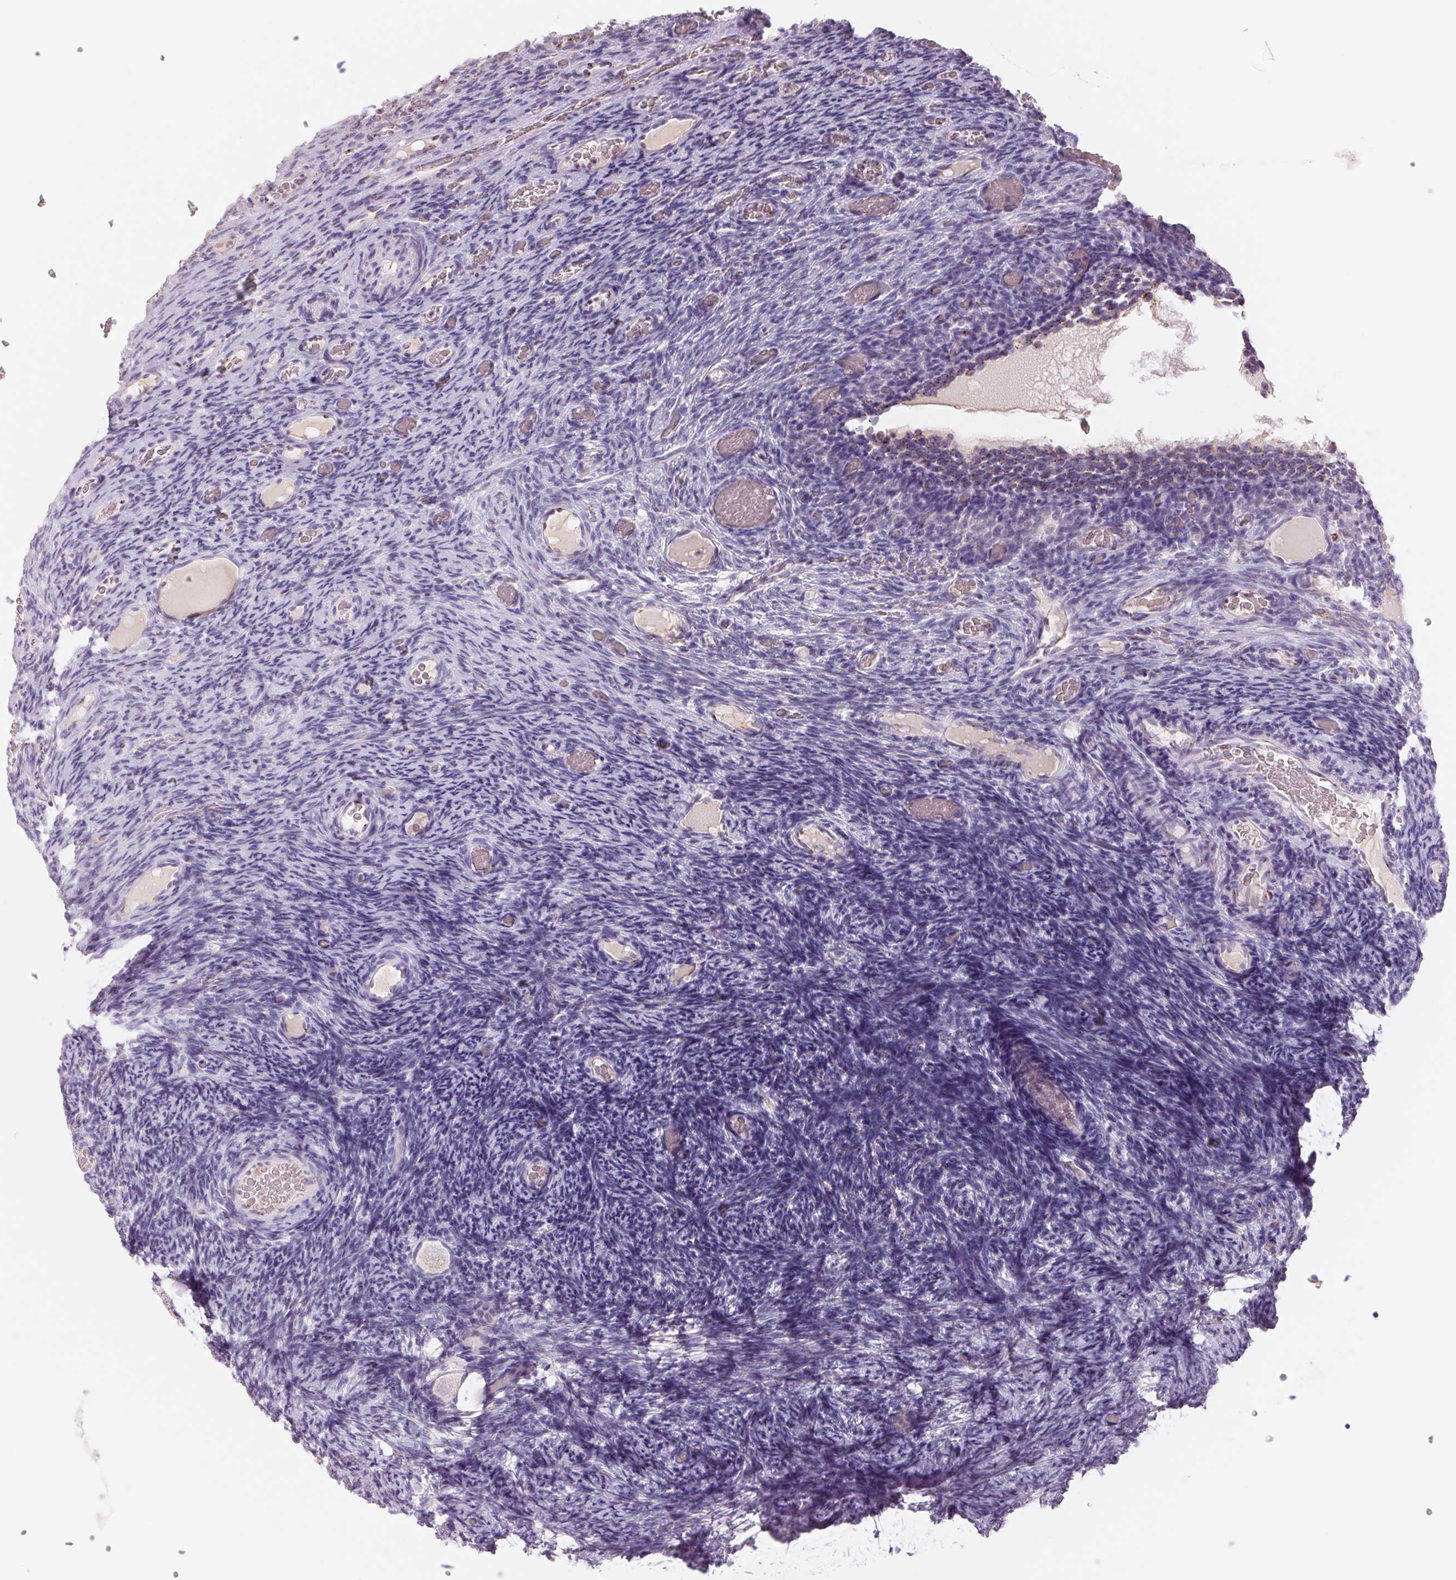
{"staining": {"intensity": "negative", "quantity": "none", "location": "none"}, "tissue": "ovary", "cell_type": "Follicle cells", "image_type": "normal", "snomed": [{"axis": "morphology", "description": "Normal tissue, NOS"}, {"axis": "topography", "description": "Ovary"}], "caption": "High magnification brightfield microscopy of benign ovary stained with DAB (3,3'-diaminobenzidine) (brown) and counterstained with hematoxylin (blue): follicle cells show no significant positivity.", "gene": "GALNT7", "patient": {"sex": "female", "age": 34}}